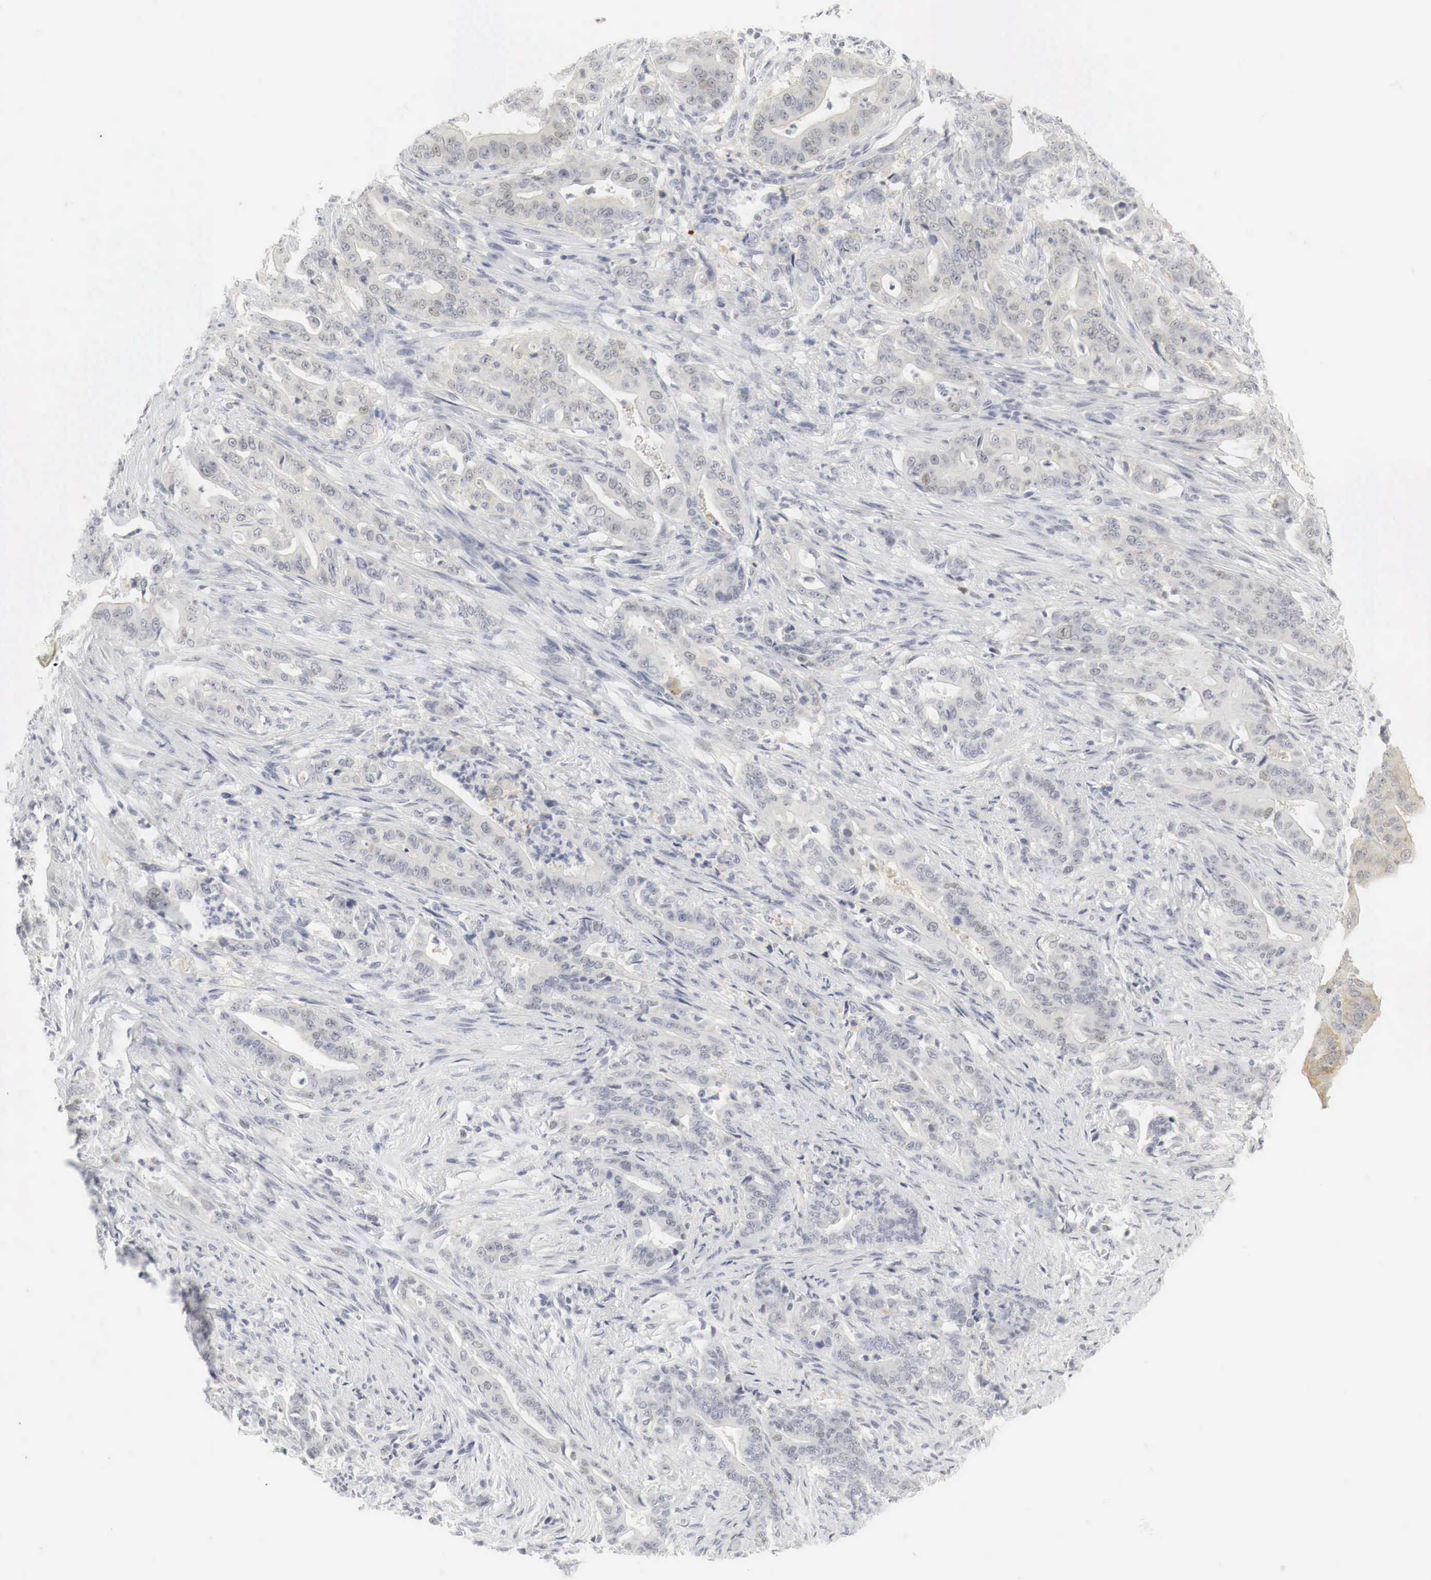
{"staining": {"intensity": "weak", "quantity": "<25%", "location": "cytoplasmic/membranous,nuclear"}, "tissue": "stomach cancer", "cell_type": "Tumor cells", "image_type": "cancer", "snomed": [{"axis": "morphology", "description": "Adenocarcinoma, NOS"}, {"axis": "topography", "description": "Stomach"}], "caption": "An IHC micrograph of stomach cancer is shown. There is no staining in tumor cells of stomach cancer.", "gene": "TP63", "patient": {"sex": "female", "age": 76}}